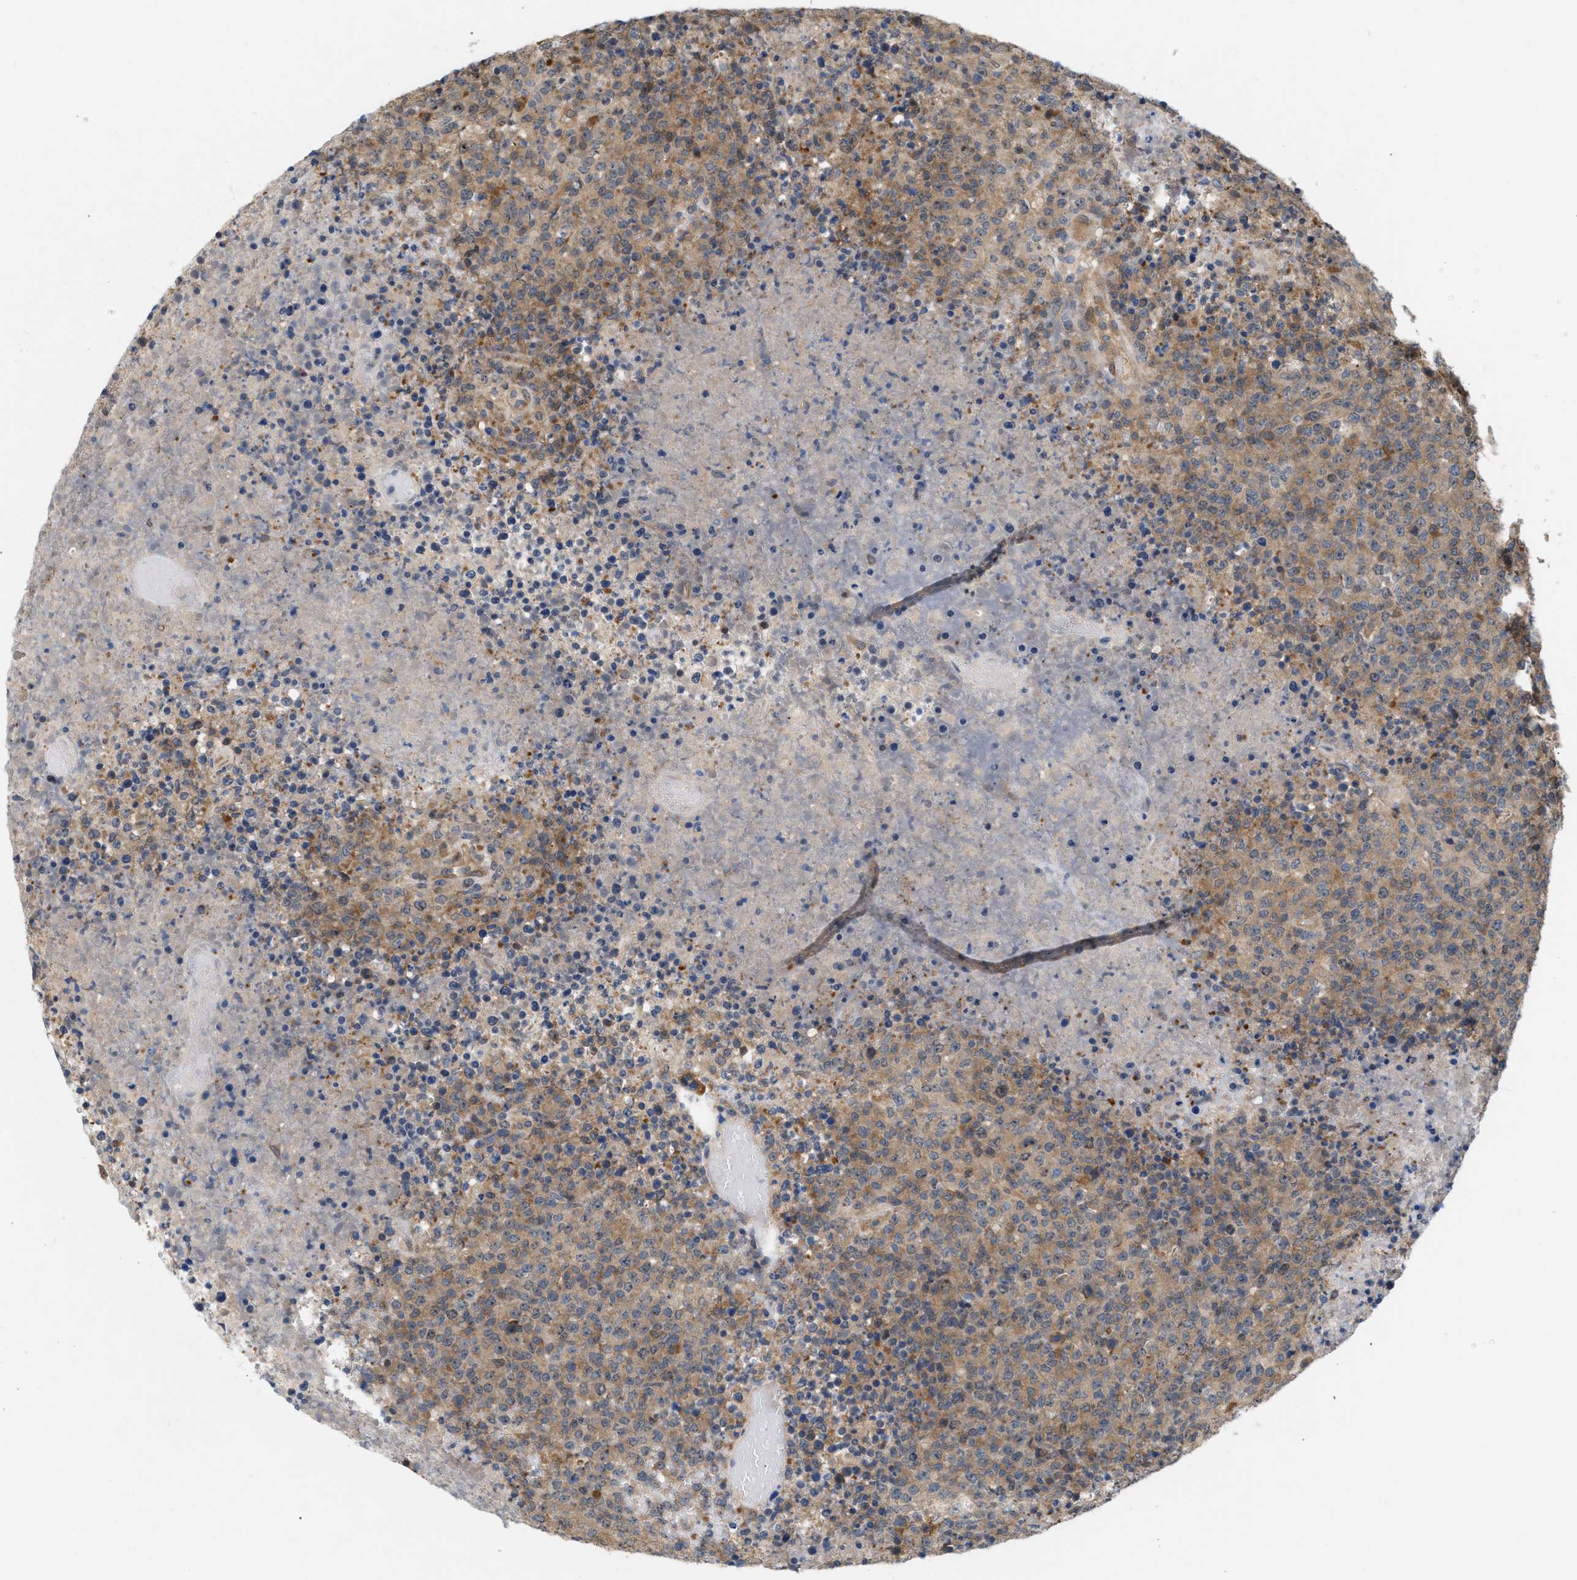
{"staining": {"intensity": "moderate", "quantity": ">75%", "location": "cytoplasmic/membranous"}, "tissue": "lymphoma", "cell_type": "Tumor cells", "image_type": "cancer", "snomed": [{"axis": "morphology", "description": "Malignant lymphoma, non-Hodgkin's type, High grade"}, {"axis": "topography", "description": "Lymph node"}], "caption": "Brown immunohistochemical staining in lymphoma displays moderate cytoplasmic/membranous expression in about >75% of tumor cells.", "gene": "GLOD4", "patient": {"sex": "male", "age": 13}}